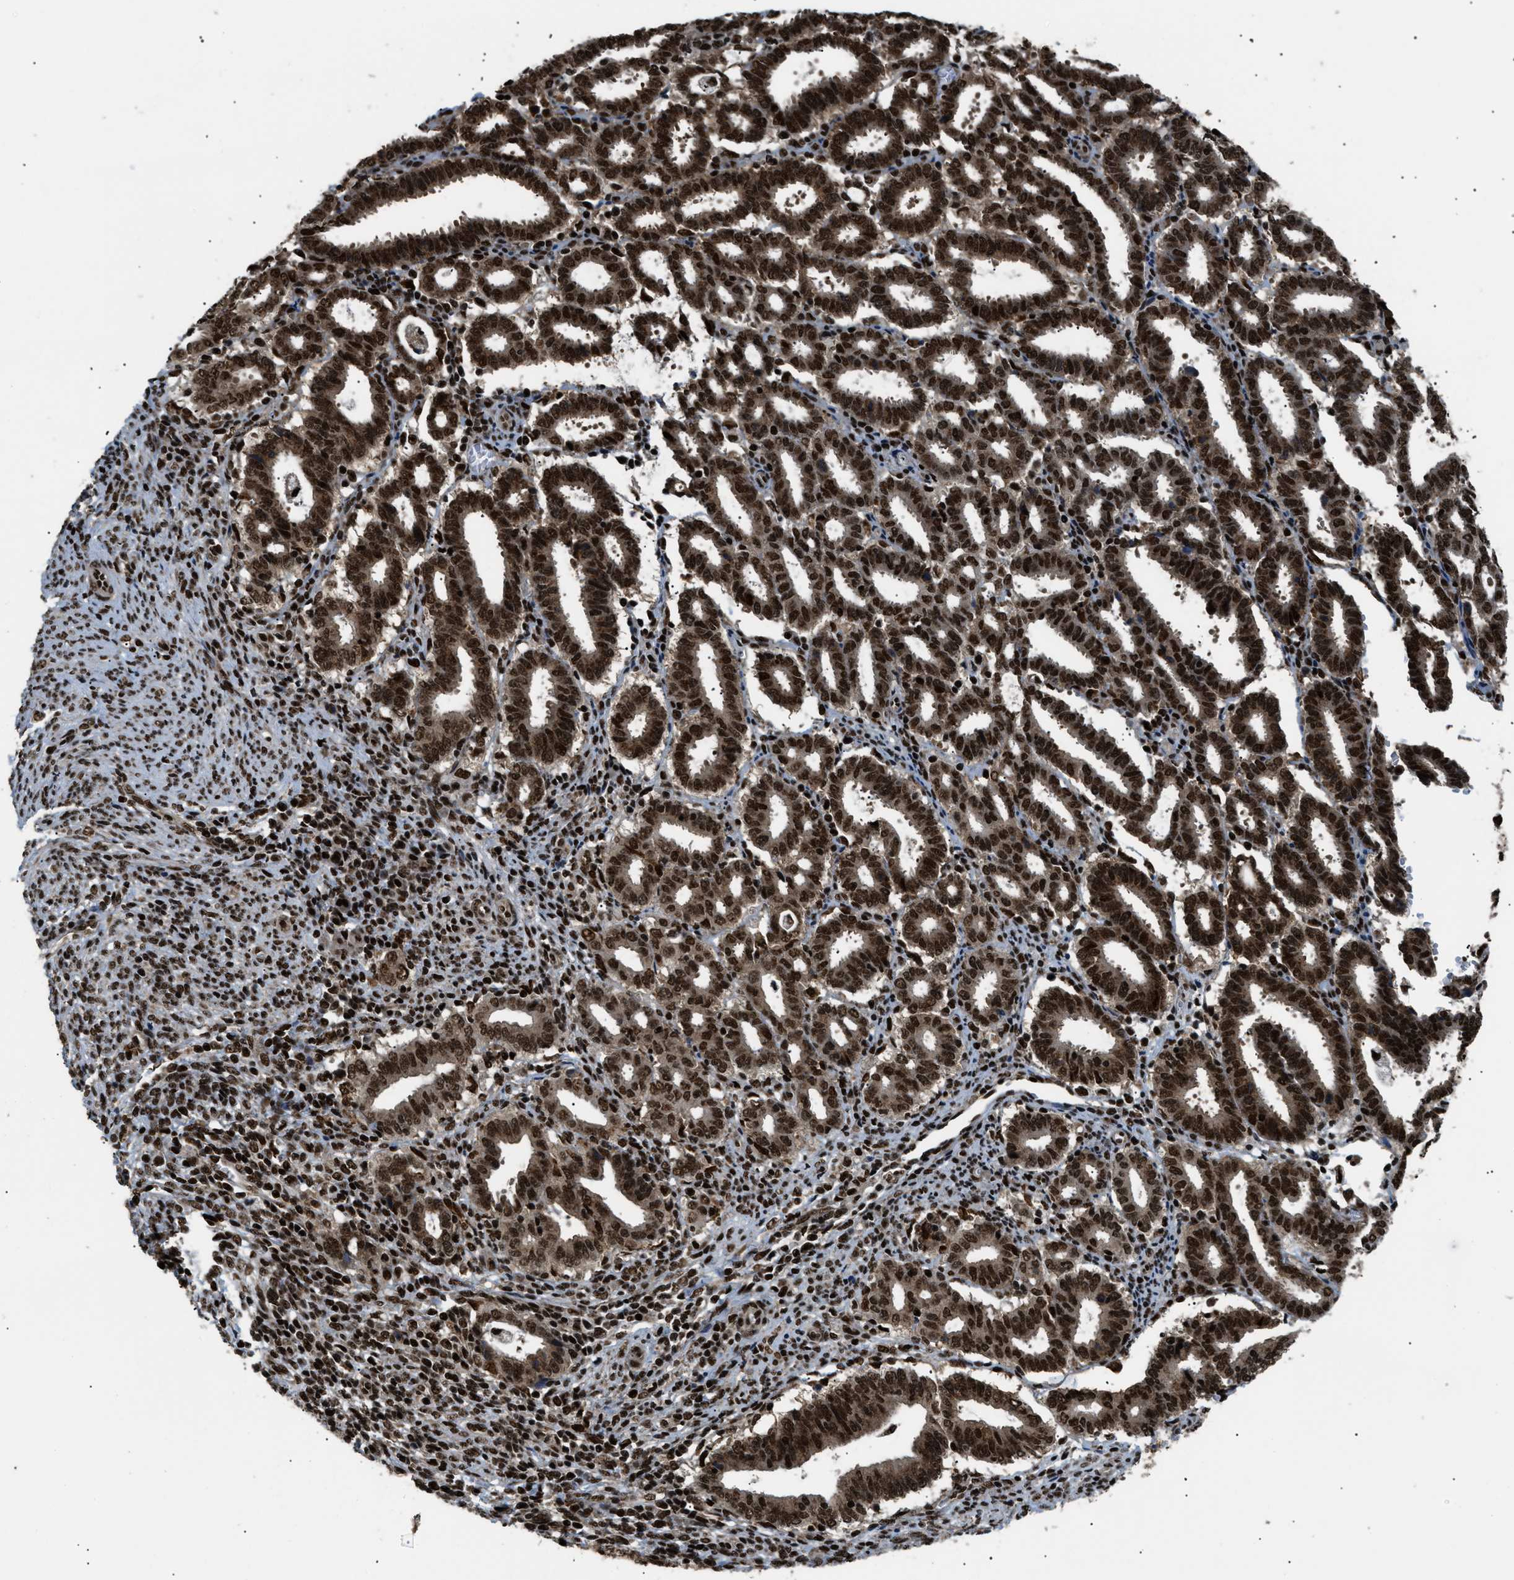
{"staining": {"intensity": "strong", "quantity": ">75%", "location": "nuclear"}, "tissue": "endometrial cancer", "cell_type": "Tumor cells", "image_type": "cancer", "snomed": [{"axis": "morphology", "description": "Adenocarcinoma, NOS"}, {"axis": "topography", "description": "Uterus"}], "caption": "An IHC image of tumor tissue is shown. Protein staining in brown labels strong nuclear positivity in endometrial cancer within tumor cells. (Brightfield microscopy of DAB IHC at high magnification).", "gene": "RBM5", "patient": {"sex": "female", "age": 83}}